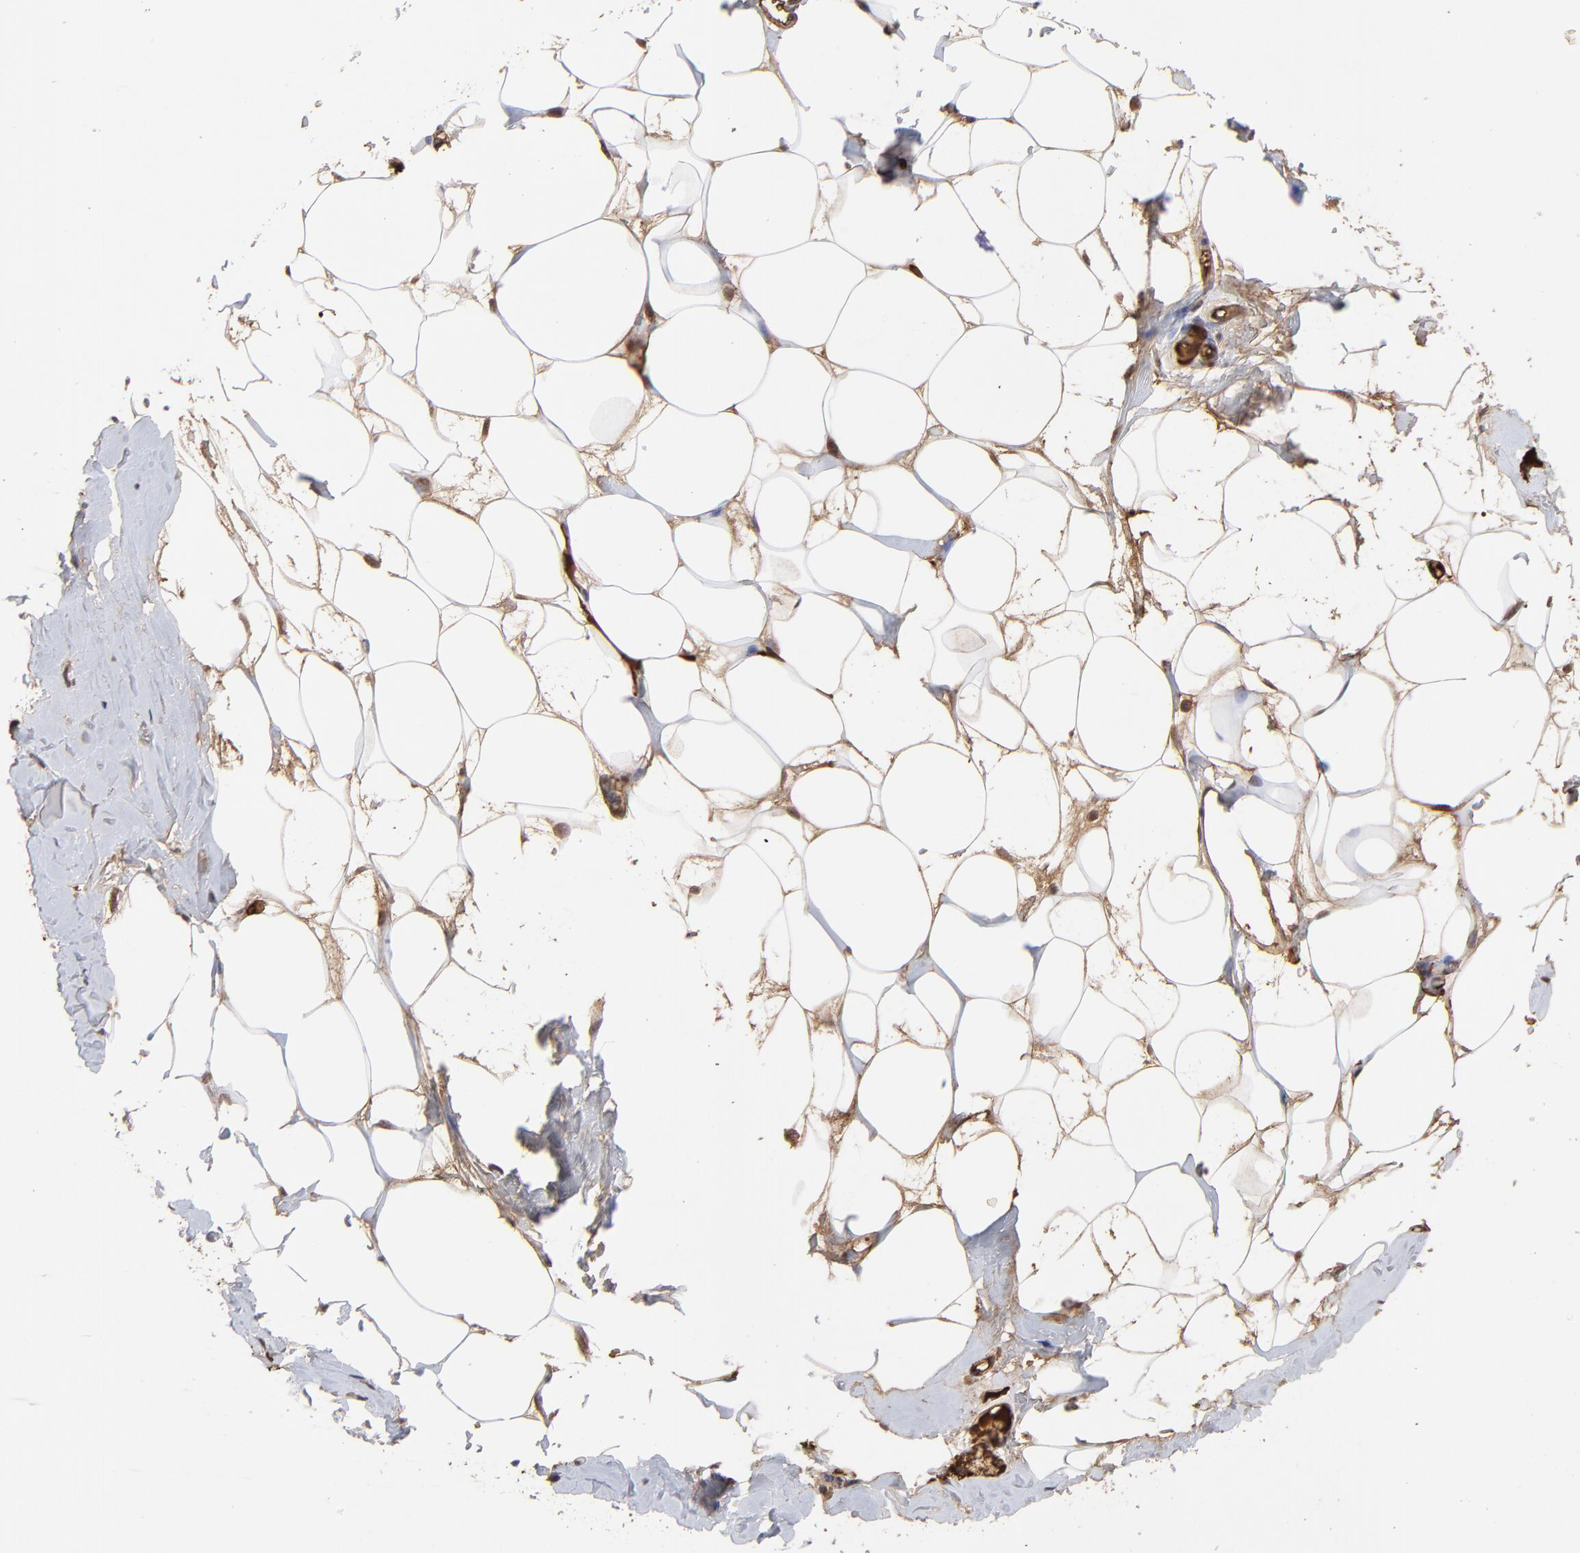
{"staining": {"intensity": "weak", "quantity": ">75%", "location": "cytoplasmic/membranous"}, "tissue": "breast", "cell_type": "Adipocytes", "image_type": "normal", "snomed": [{"axis": "morphology", "description": "Normal tissue, NOS"}, {"axis": "topography", "description": "Breast"}, {"axis": "topography", "description": "Adipose tissue"}], "caption": "Immunohistochemistry micrograph of normal breast: human breast stained using IHC exhibits low levels of weak protein expression localized specifically in the cytoplasmic/membranous of adipocytes, appearing as a cytoplasmic/membranous brown color.", "gene": "PSMD14", "patient": {"sex": "female", "age": 25}}